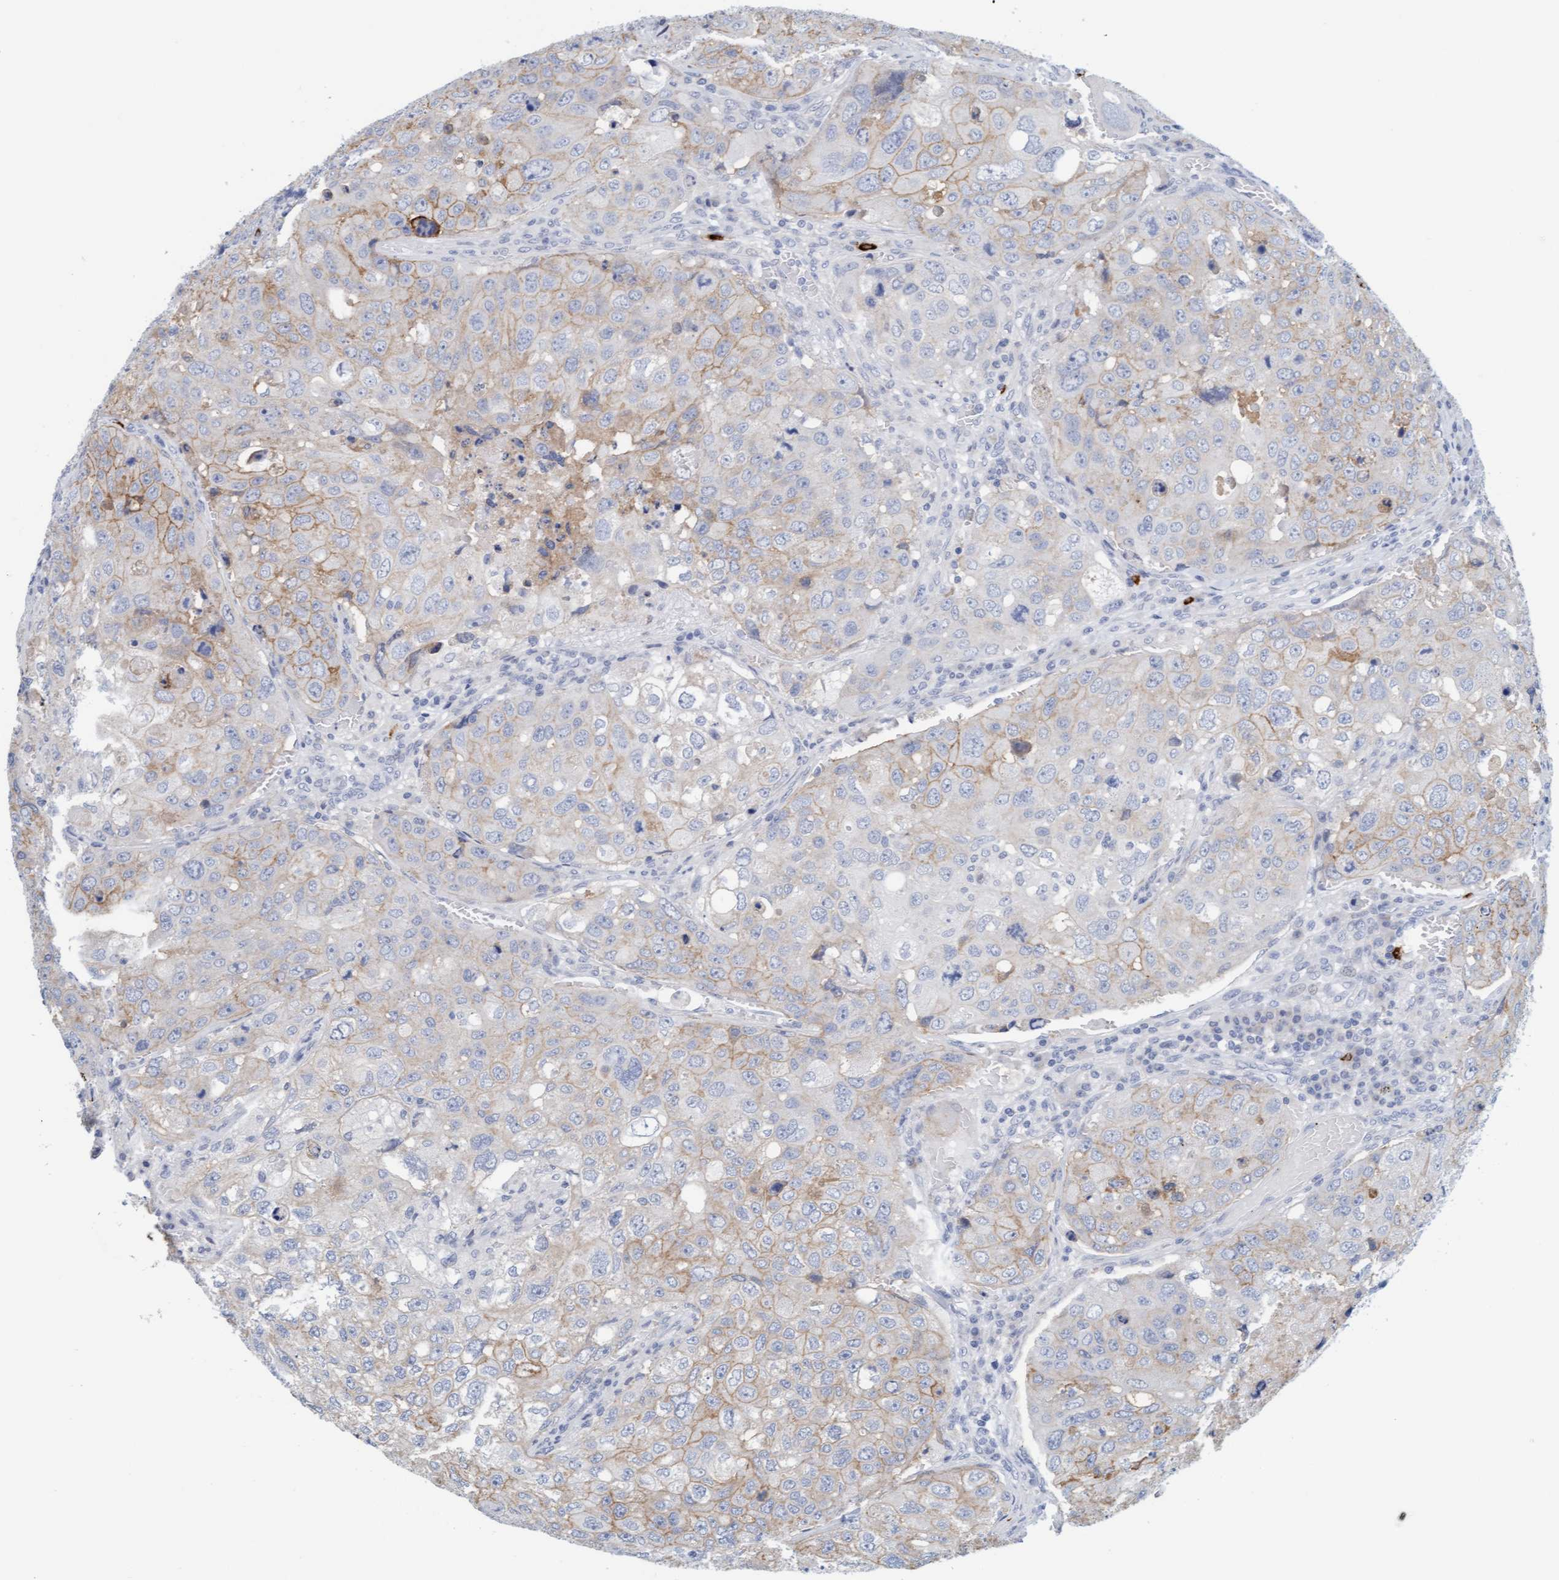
{"staining": {"intensity": "weak", "quantity": "25%-75%", "location": "cytoplasmic/membranous"}, "tissue": "urothelial cancer", "cell_type": "Tumor cells", "image_type": "cancer", "snomed": [{"axis": "morphology", "description": "Urothelial carcinoma, High grade"}, {"axis": "topography", "description": "Lymph node"}, {"axis": "topography", "description": "Urinary bladder"}], "caption": "IHC (DAB) staining of high-grade urothelial carcinoma displays weak cytoplasmic/membranous protein staining in approximately 25%-75% of tumor cells.", "gene": "CPA3", "patient": {"sex": "male", "age": 51}}